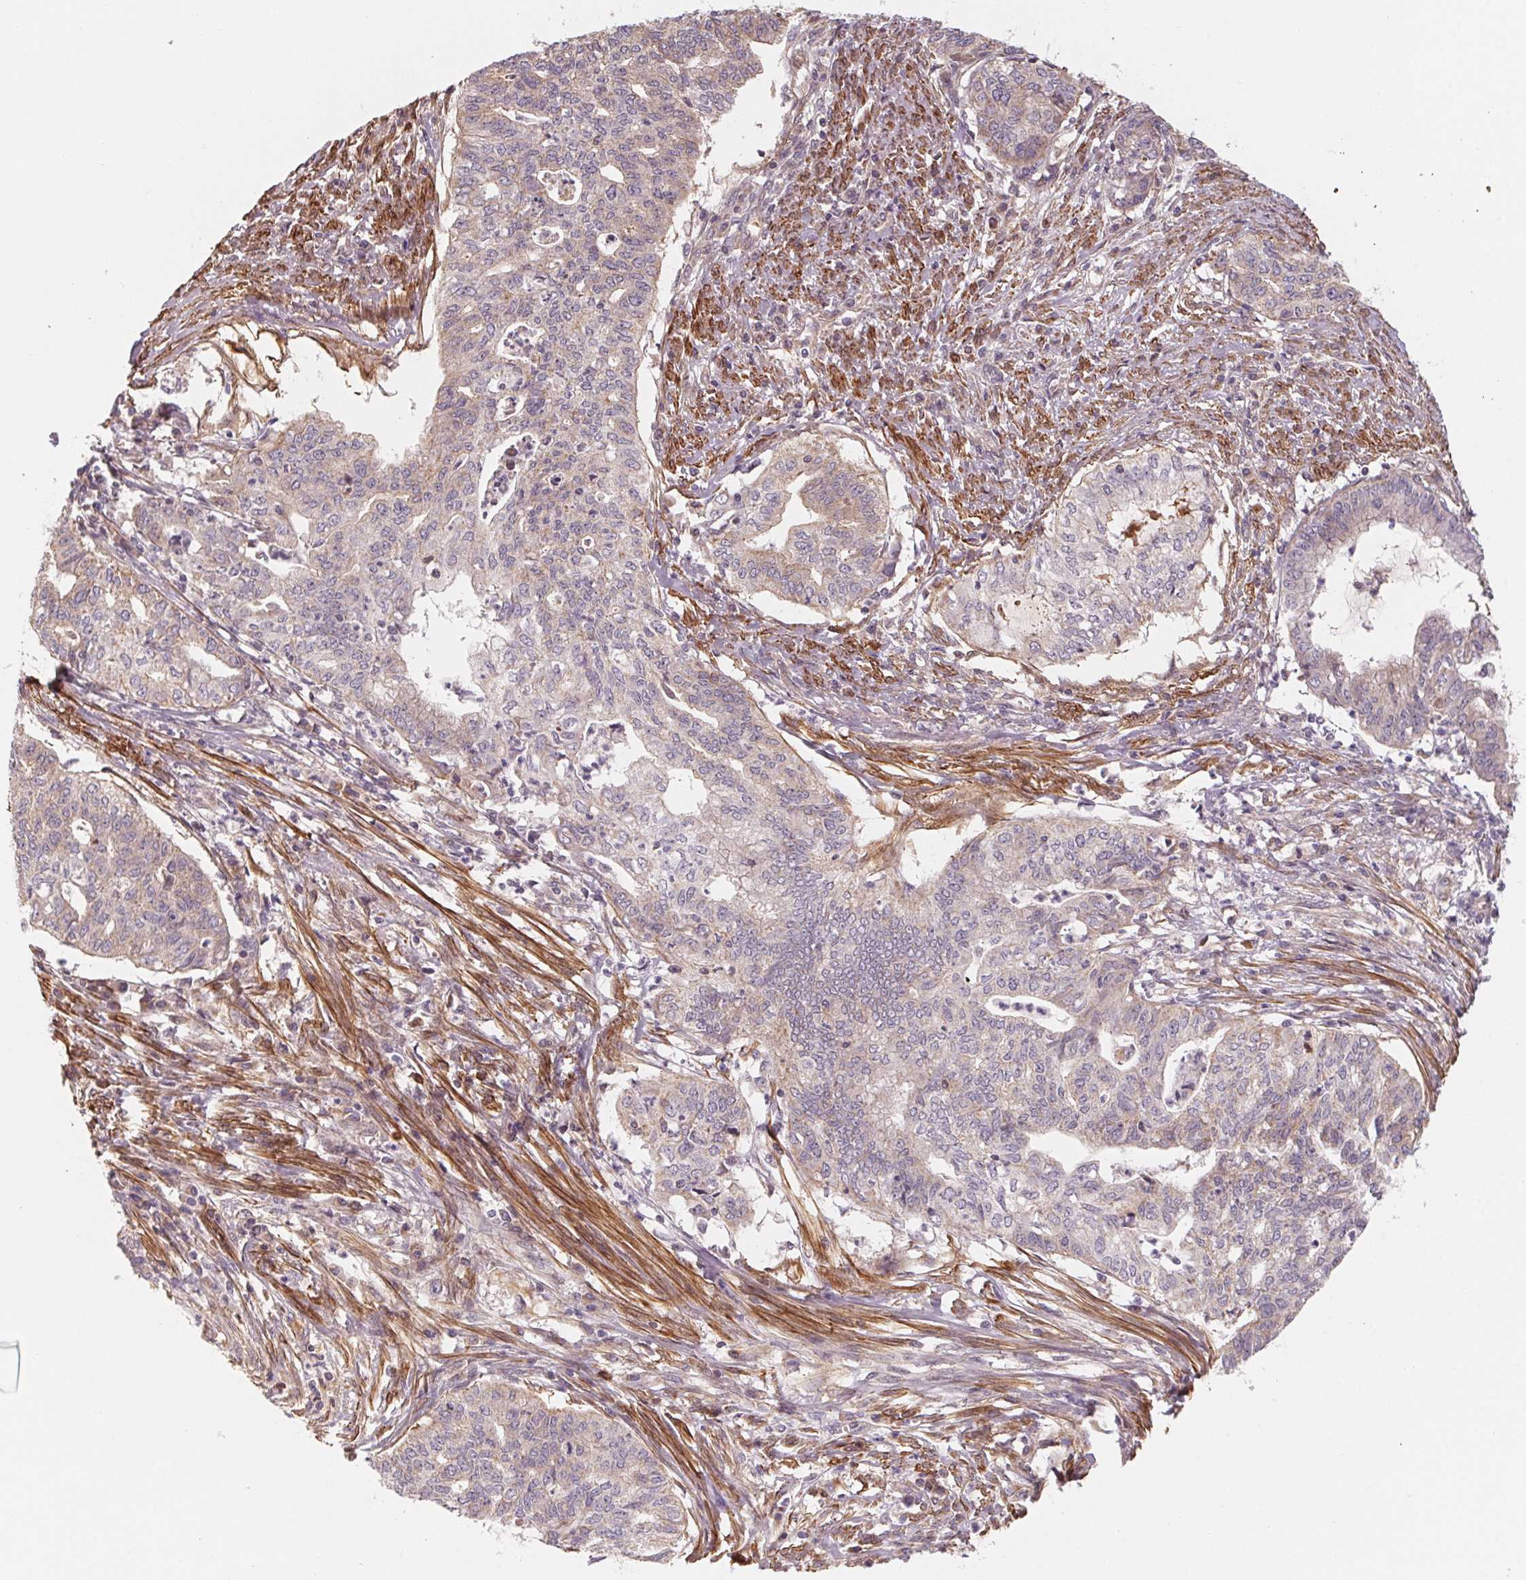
{"staining": {"intensity": "weak", "quantity": "<25%", "location": "cytoplasmic/membranous"}, "tissue": "endometrial cancer", "cell_type": "Tumor cells", "image_type": "cancer", "snomed": [{"axis": "morphology", "description": "Adenocarcinoma, NOS"}, {"axis": "topography", "description": "Endometrium"}], "caption": "Immunohistochemistry (IHC) image of human endometrial cancer (adenocarcinoma) stained for a protein (brown), which displays no expression in tumor cells. Brightfield microscopy of immunohistochemistry (IHC) stained with DAB (brown) and hematoxylin (blue), captured at high magnification.", "gene": "CCDC112", "patient": {"sex": "female", "age": 79}}